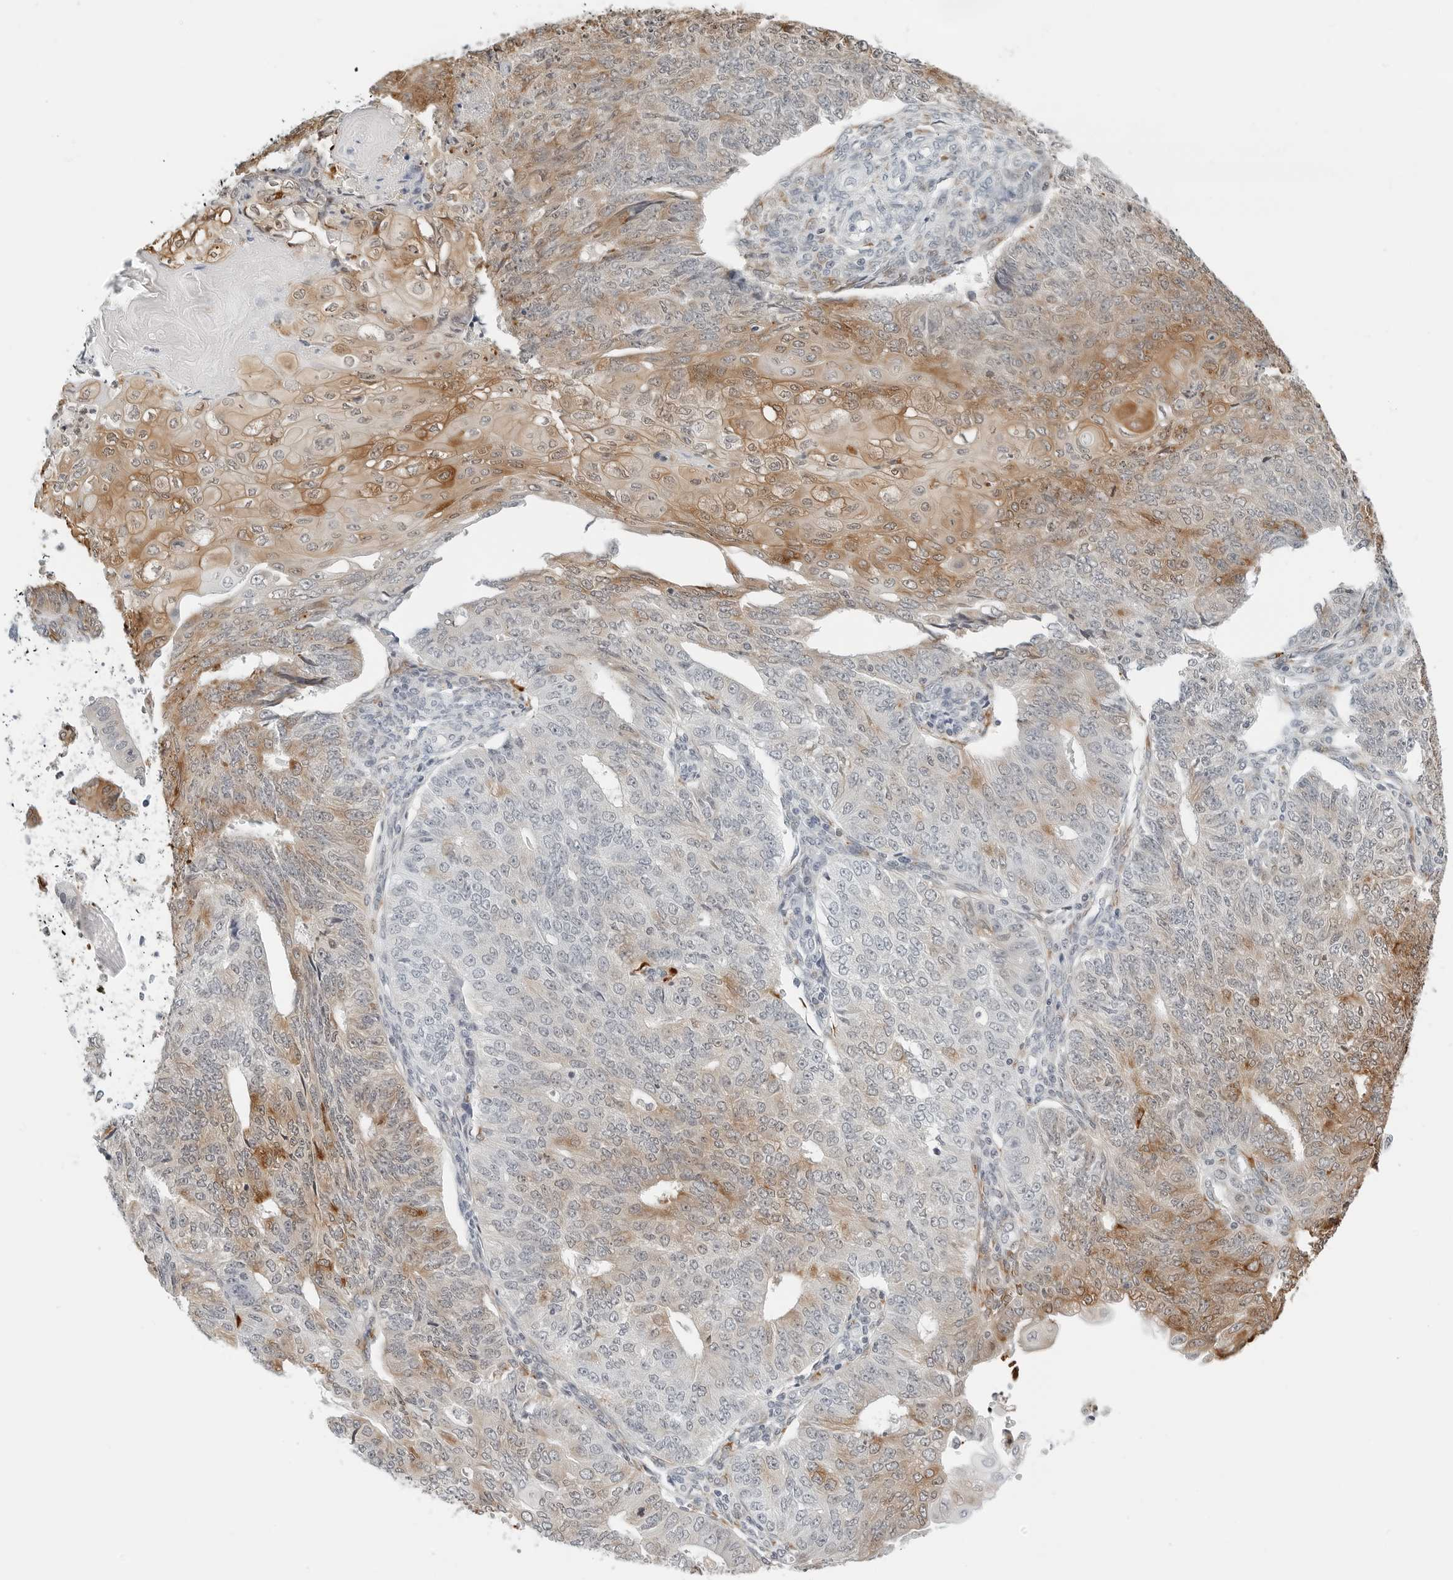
{"staining": {"intensity": "moderate", "quantity": "25%-75%", "location": "cytoplasmic/membranous"}, "tissue": "endometrial cancer", "cell_type": "Tumor cells", "image_type": "cancer", "snomed": [{"axis": "morphology", "description": "Adenocarcinoma, NOS"}, {"axis": "topography", "description": "Endometrium"}], "caption": "Adenocarcinoma (endometrial) stained with DAB (3,3'-diaminobenzidine) immunohistochemistry (IHC) demonstrates medium levels of moderate cytoplasmic/membranous positivity in about 25%-75% of tumor cells.", "gene": "P4HA2", "patient": {"sex": "female", "age": 32}}